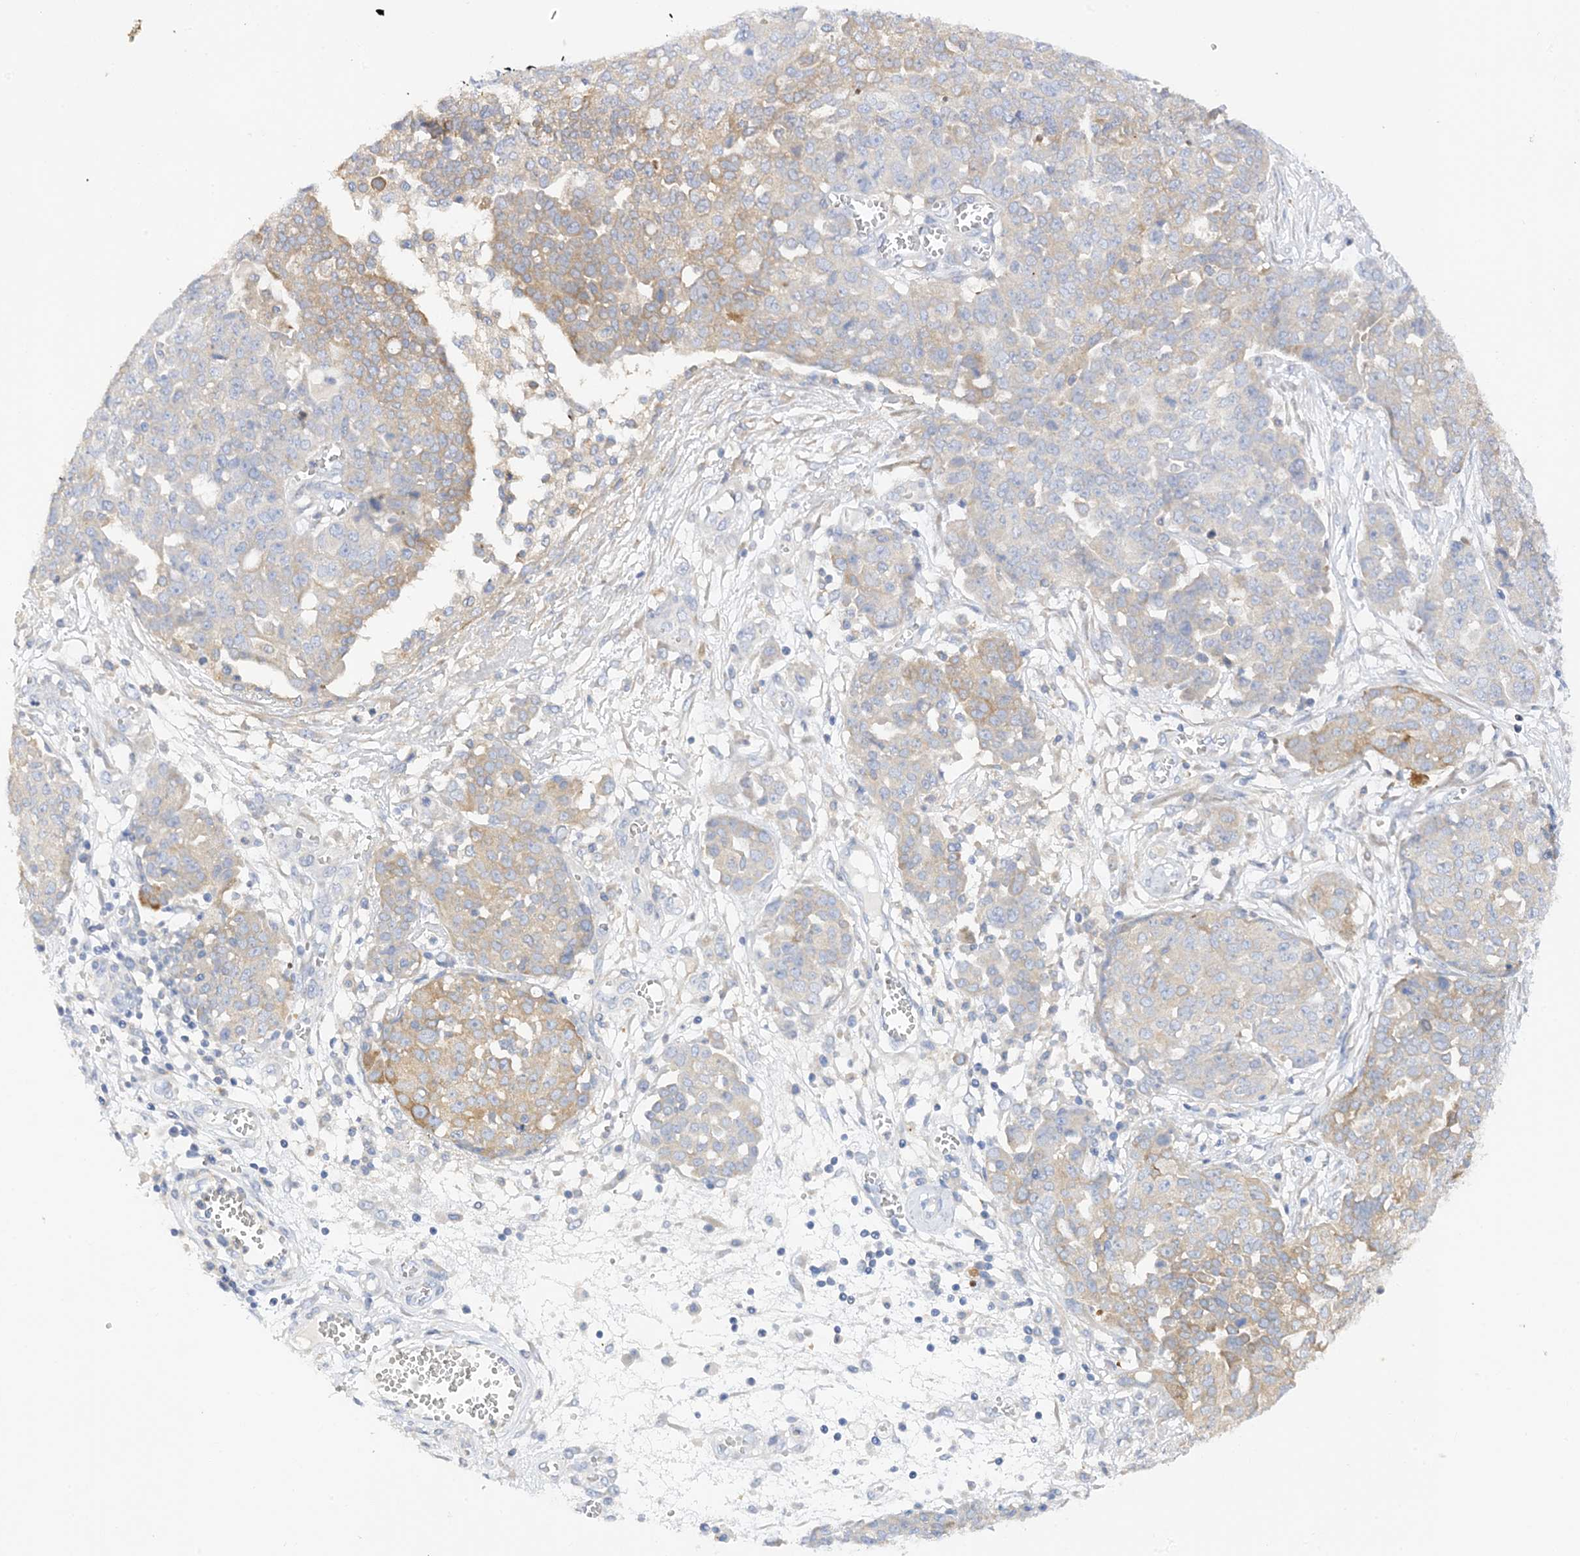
{"staining": {"intensity": "weak", "quantity": "25%-75%", "location": "cytoplasmic/membranous"}, "tissue": "ovarian cancer", "cell_type": "Tumor cells", "image_type": "cancer", "snomed": [{"axis": "morphology", "description": "Cystadenocarcinoma, serous, NOS"}, {"axis": "topography", "description": "Soft tissue"}, {"axis": "topography", "description": "Ovary"}], "caption": "Human serous cystadenocarcinoma (ovarian) stained with a protein marker shows weak staining in tumor cells.", "gene": "ARV1", "patient": {"sex": "female", "age": 57}}